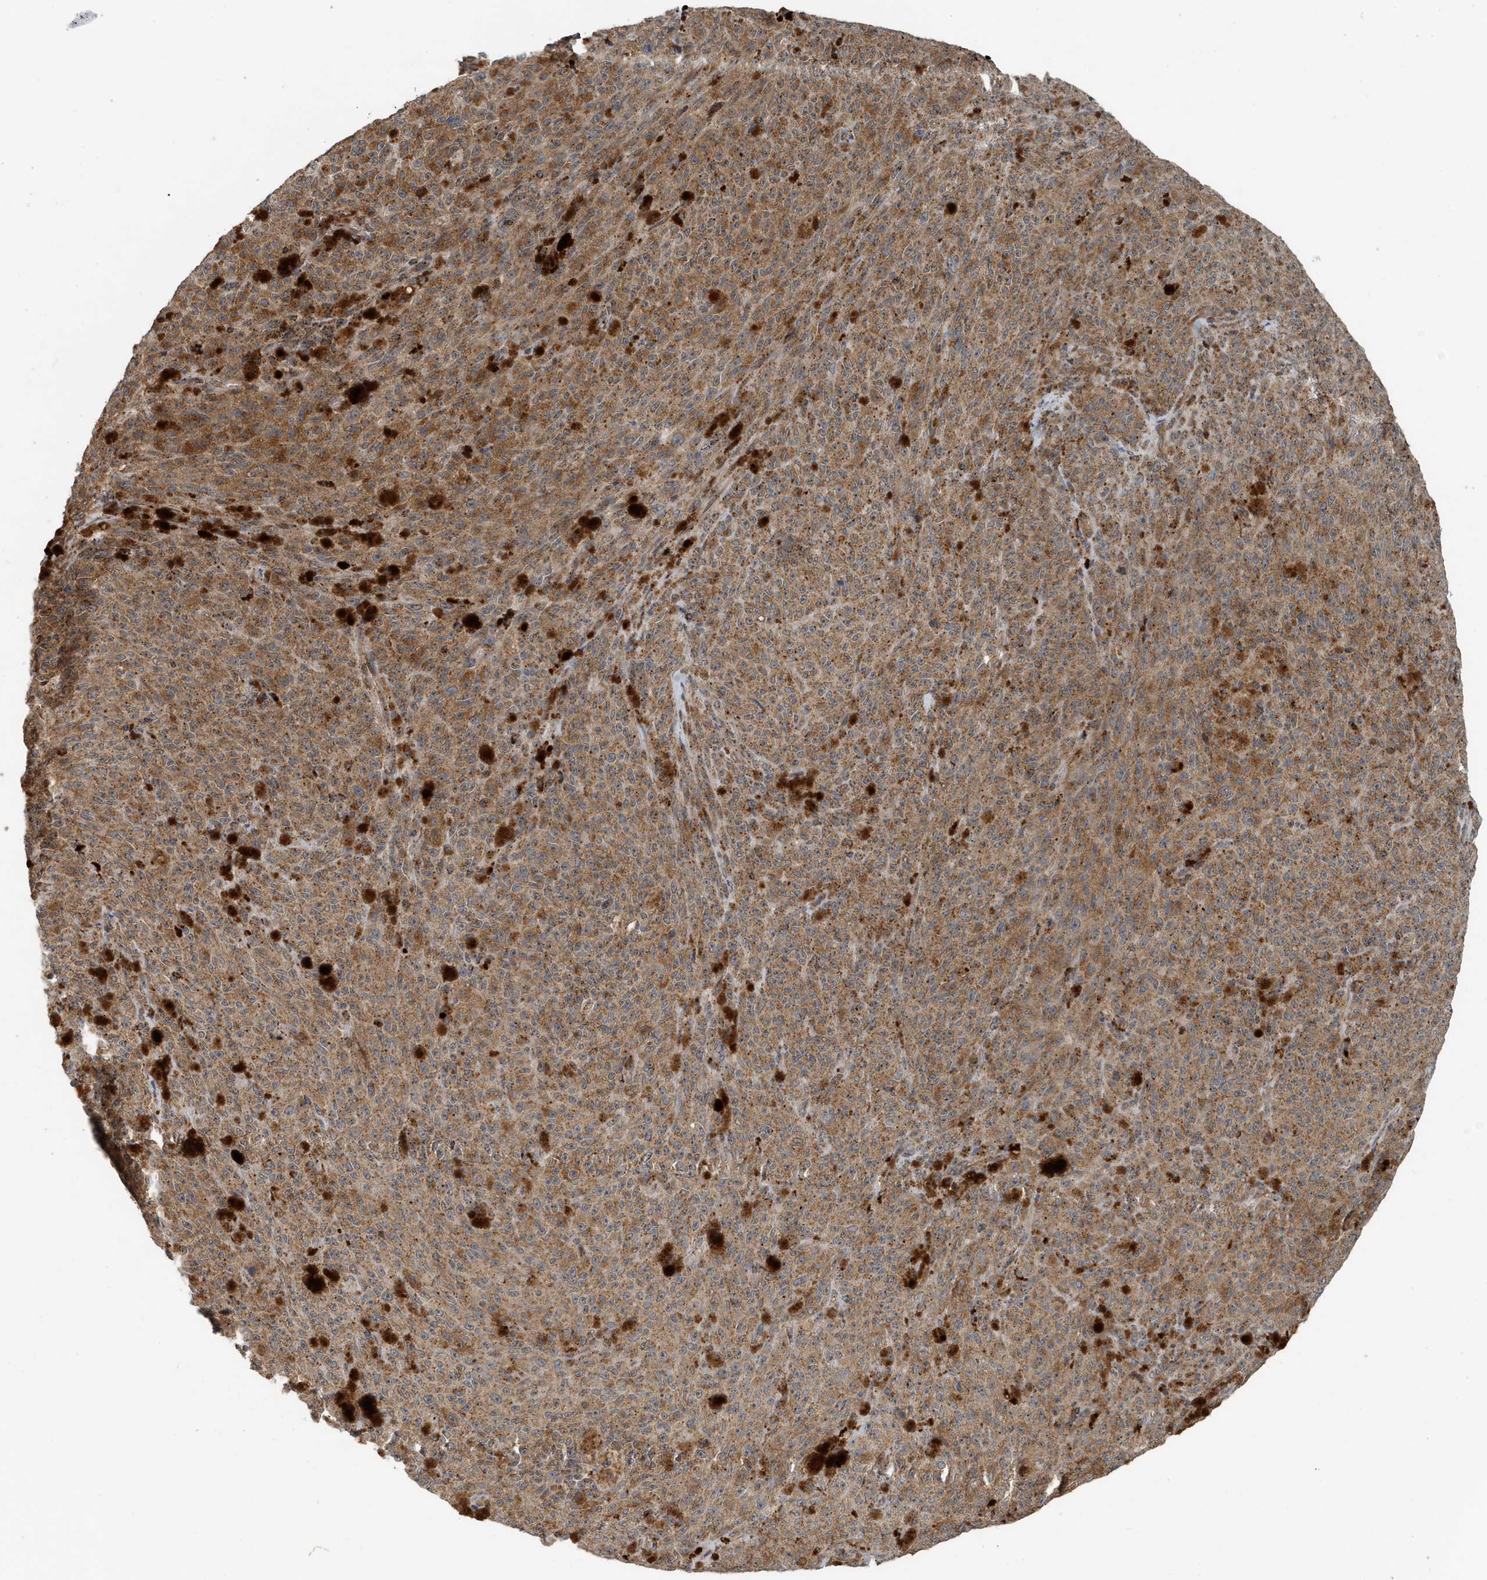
{"staining": {"intensity": "moderate", "quantity": ">75%", "location": "cytoplasmic/membranous"}, "tissue": "melanoma", "cell_type": "Tumor cells", "image_type": "cancer", "snomed": [{"axis": "morphology", "description": "Malignant melanoma, NOS"}, {"axis": "topography", "description": "Skin"}], "caption": "Tumor cells display medium levels of moderate cytoplasmic/membranous positivity in approximately >75% of cells in human melanoma. The staining is performed using DAB (3,3'-diaminobenzidine) brown chromogen to label protein expression. The nuclei are counter-stained blue using hematoxylin.", "gene": "KIF15", "patient": {"sex": "female", "age": 82}}